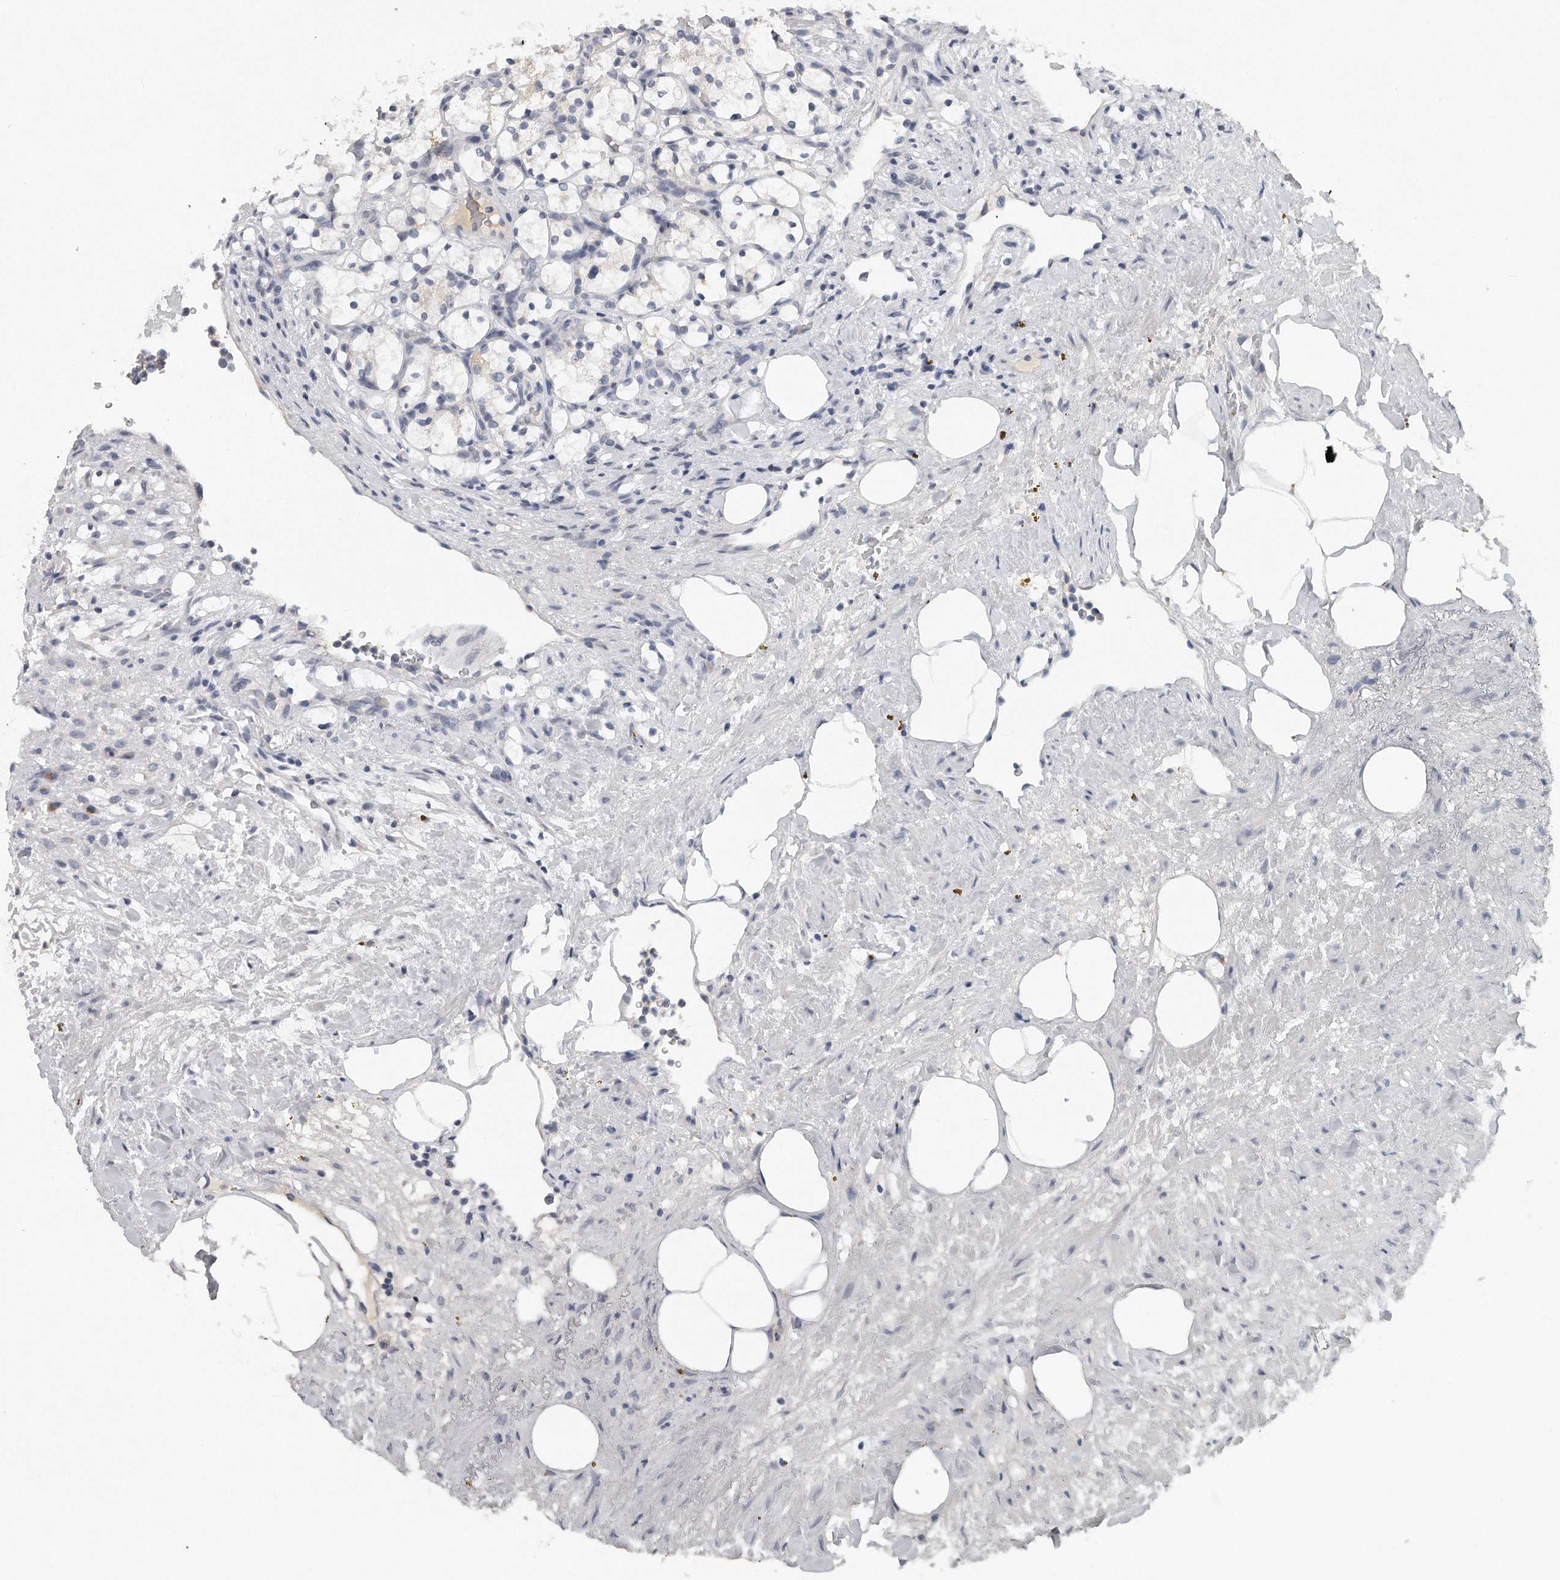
{"staining": {"intensity": "negative", "quantity": "none", "location": "none"}, "tissue": "renal cancer", "cell_type": "Tumor cells", "image_type": "cancer", "snomed": [{"axis": "morphology", "description": "Adenocarcinoma, NOS"}, {"axis": "topography", "description": "Kidney"}], "caption": "An image of human renal cancer (adenocarcinoma) is negative for staining in tumor cells.", "gene": "TRAPPC14", "patient": {"sex": "female", "age": 69}}